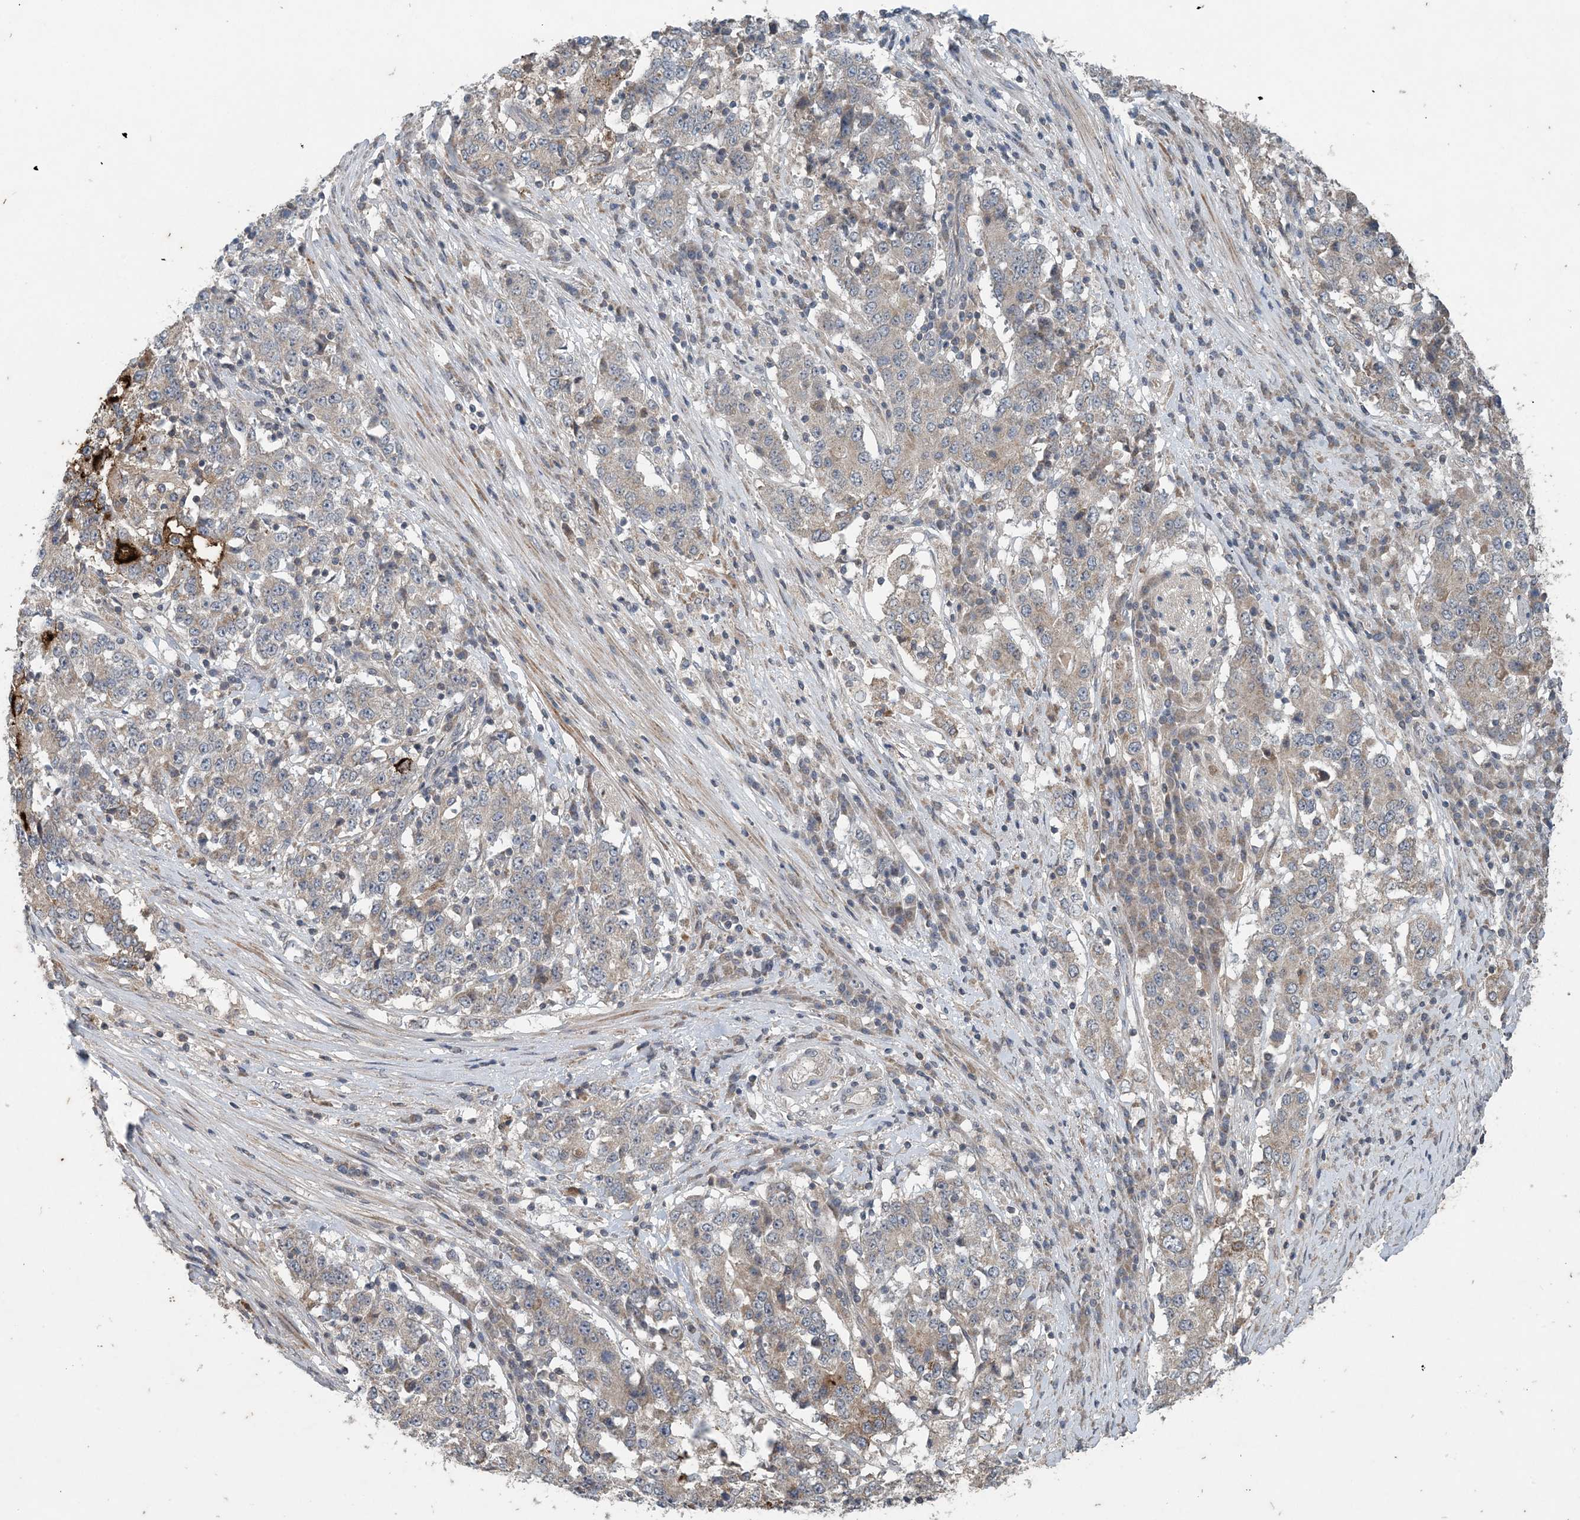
{"staining": {"intensity": "negative", "quantity": "none", "location": "none"}, "tissue": "stomach cancer", "cell_type": "Tumor cells", "image_type": "cancer", "snomed": [{"axis": "morphology", "description": "Adenocarcinoma, NOS"}, {"axis": "topography", "description": "Stomach"}], "caption": "A high-resolution photomicrograph shows immunohistochemistry (IHC) staining of stomach cancer, which exhibits no significant expression in tumor cells. (DAB immunohistochemistry (IHC) with hematoxylin counter stain).", "gene": "MYO9B", "patient": {"sex": "male", "age": 59}}